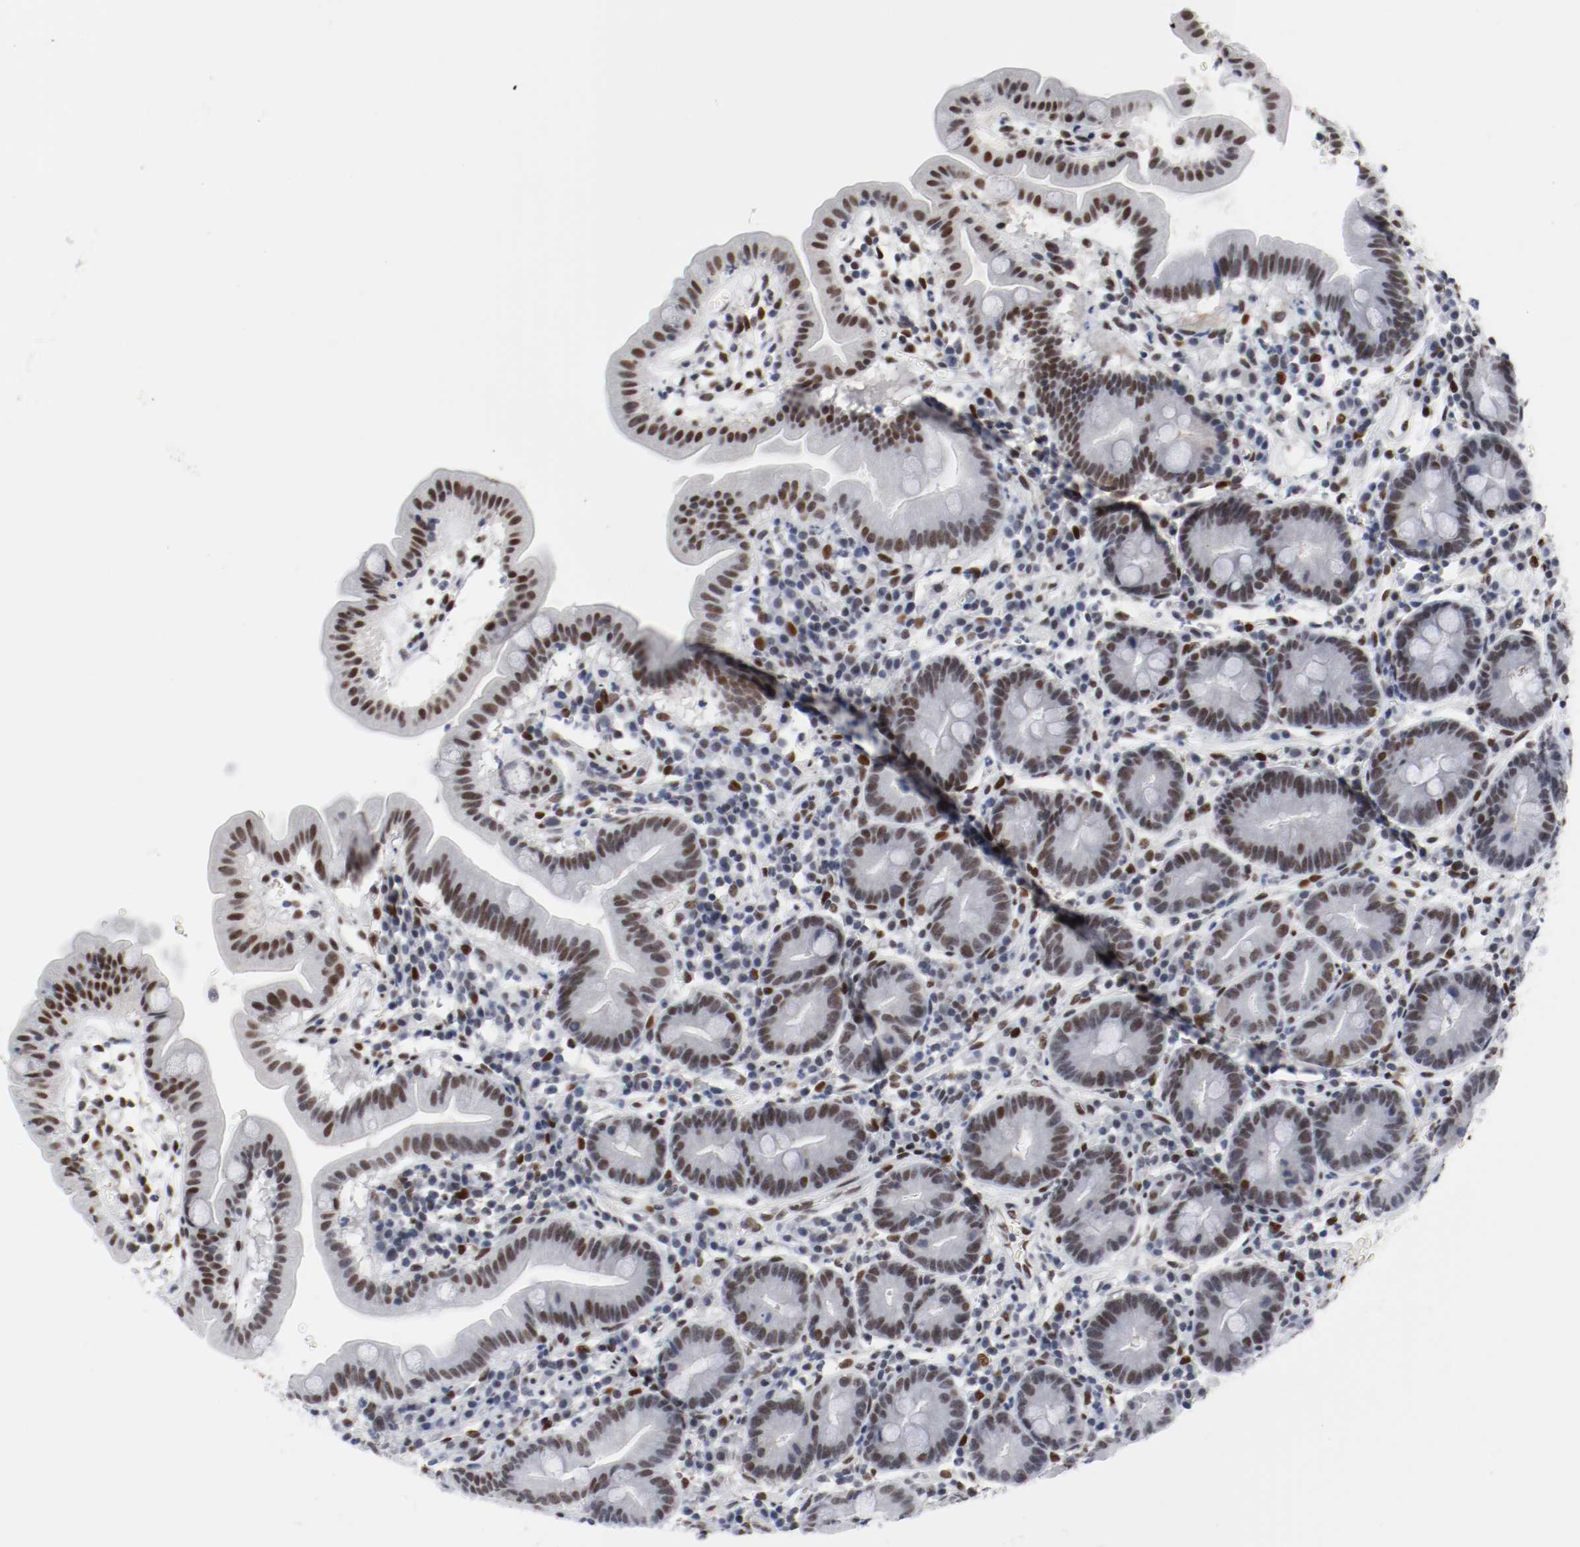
{"staining": {"intensity": "moderate", "quantity": ">75%", "location": "nuclear"}, "tissue": "duodenum", "cell_type": "Glandular cells", "image_type": "normal", "snomed": [{"axis": "morphology", "description": "Normal tissue, NOS"}, {"axis": "topography", "description": "Duodenum"}], "caption": "DAB (3,3'-diaminobenzidine) immunohistochemical staining of normal duodenum reveals moderate nuclear protein staining in about >75% of glandular cells. (Brightfield microscopy of DAB IHC at high magnification).", "gene": "ARNT", "patient": {"sex": "male", "age": 50}}